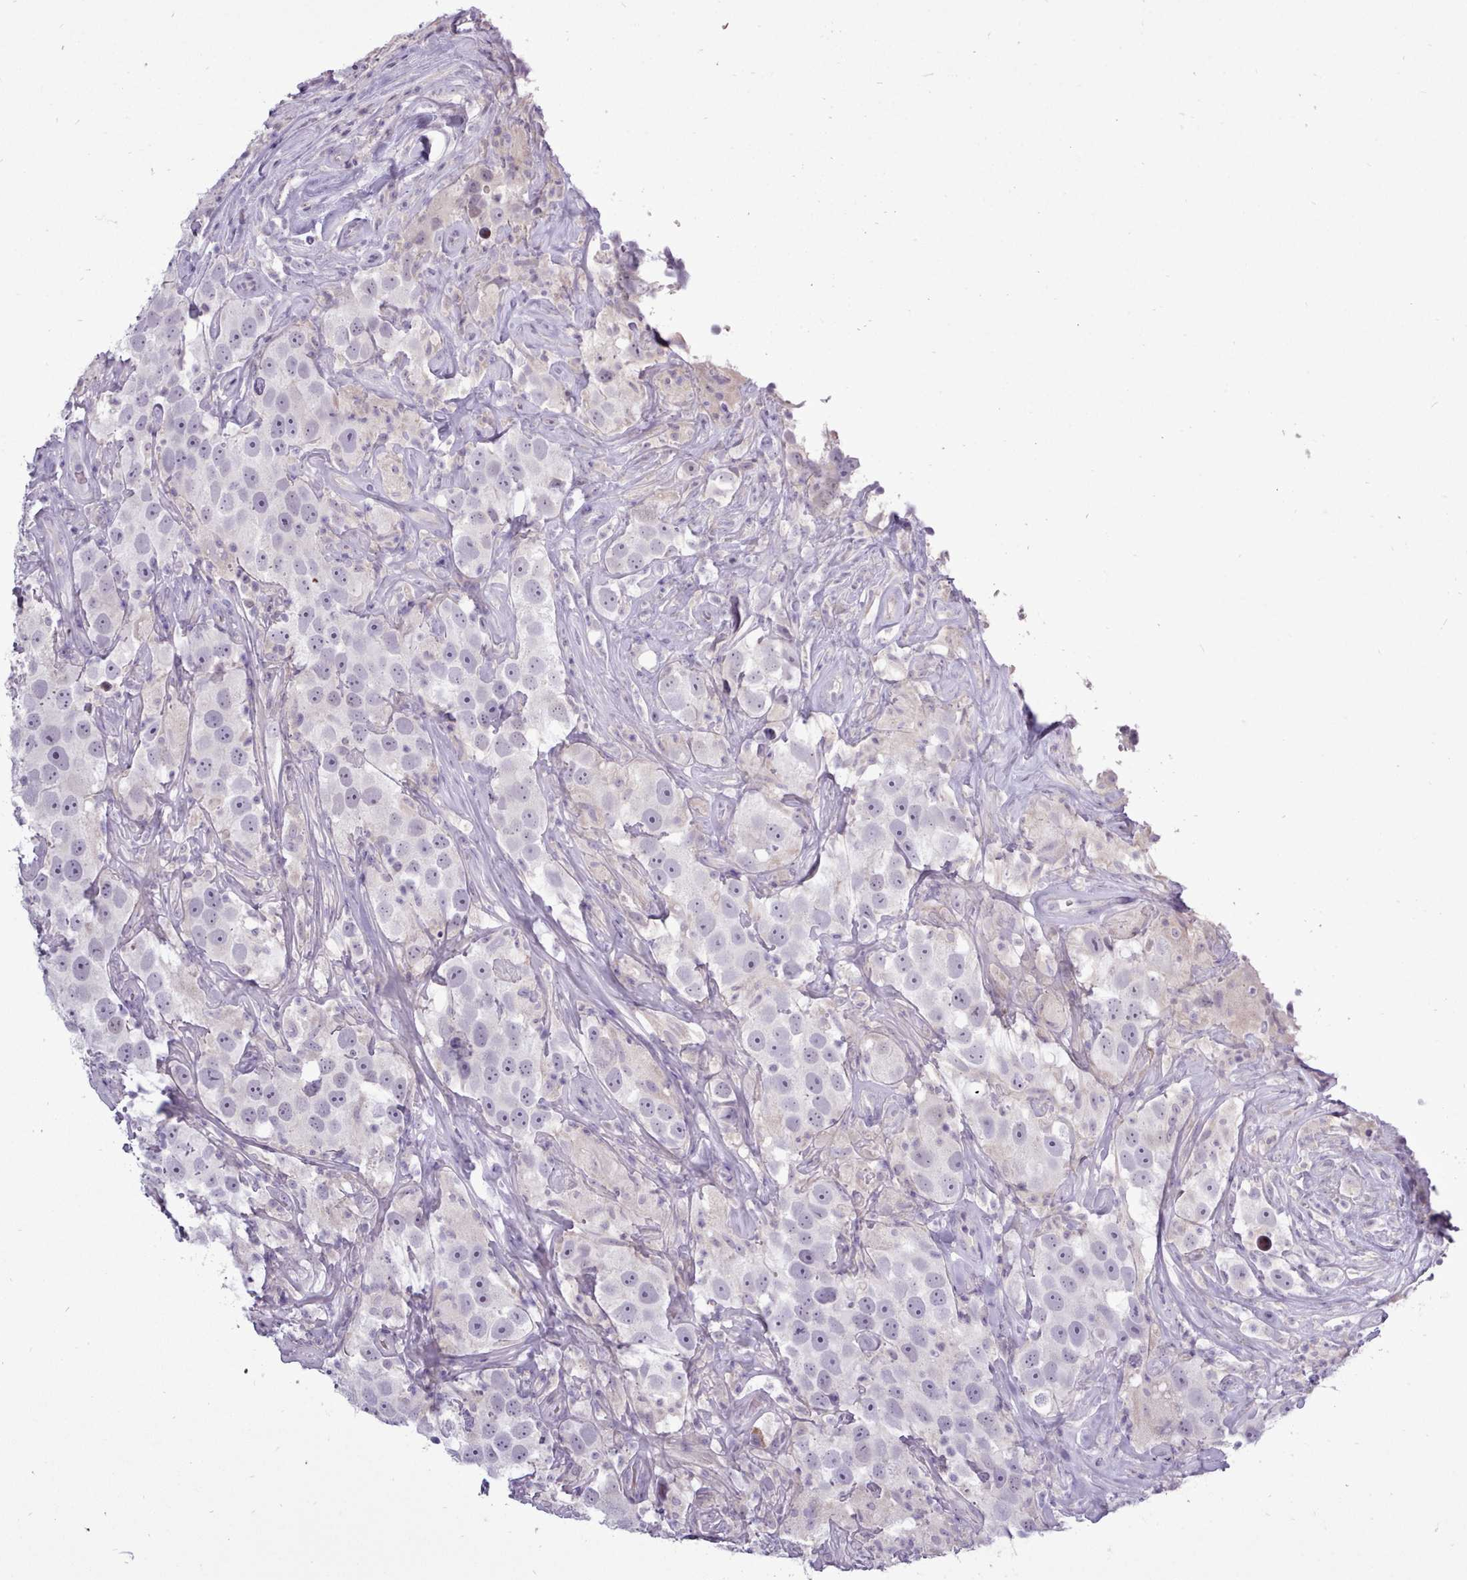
{"staining": {"intensity": "negative", "quantity": "none", "location": "none"}, "tissue": "testis cancer", "cell_type": "Tumor cells", "image_type": "cancer", "snomed": [{"axis": "morphology", "description": "Seminoma, NOS"}, {"axis": "topography", "description": "Testis"}], "caption": "High magnification brightfield microscopy of testis cancer (seminoma) stained with DAB (brown) and counterstained with hematoxylin (blue): tumor cells show no significant positivity.", "gene": "BDKRB2", "patient": {"sex": "male", "age": 49}}